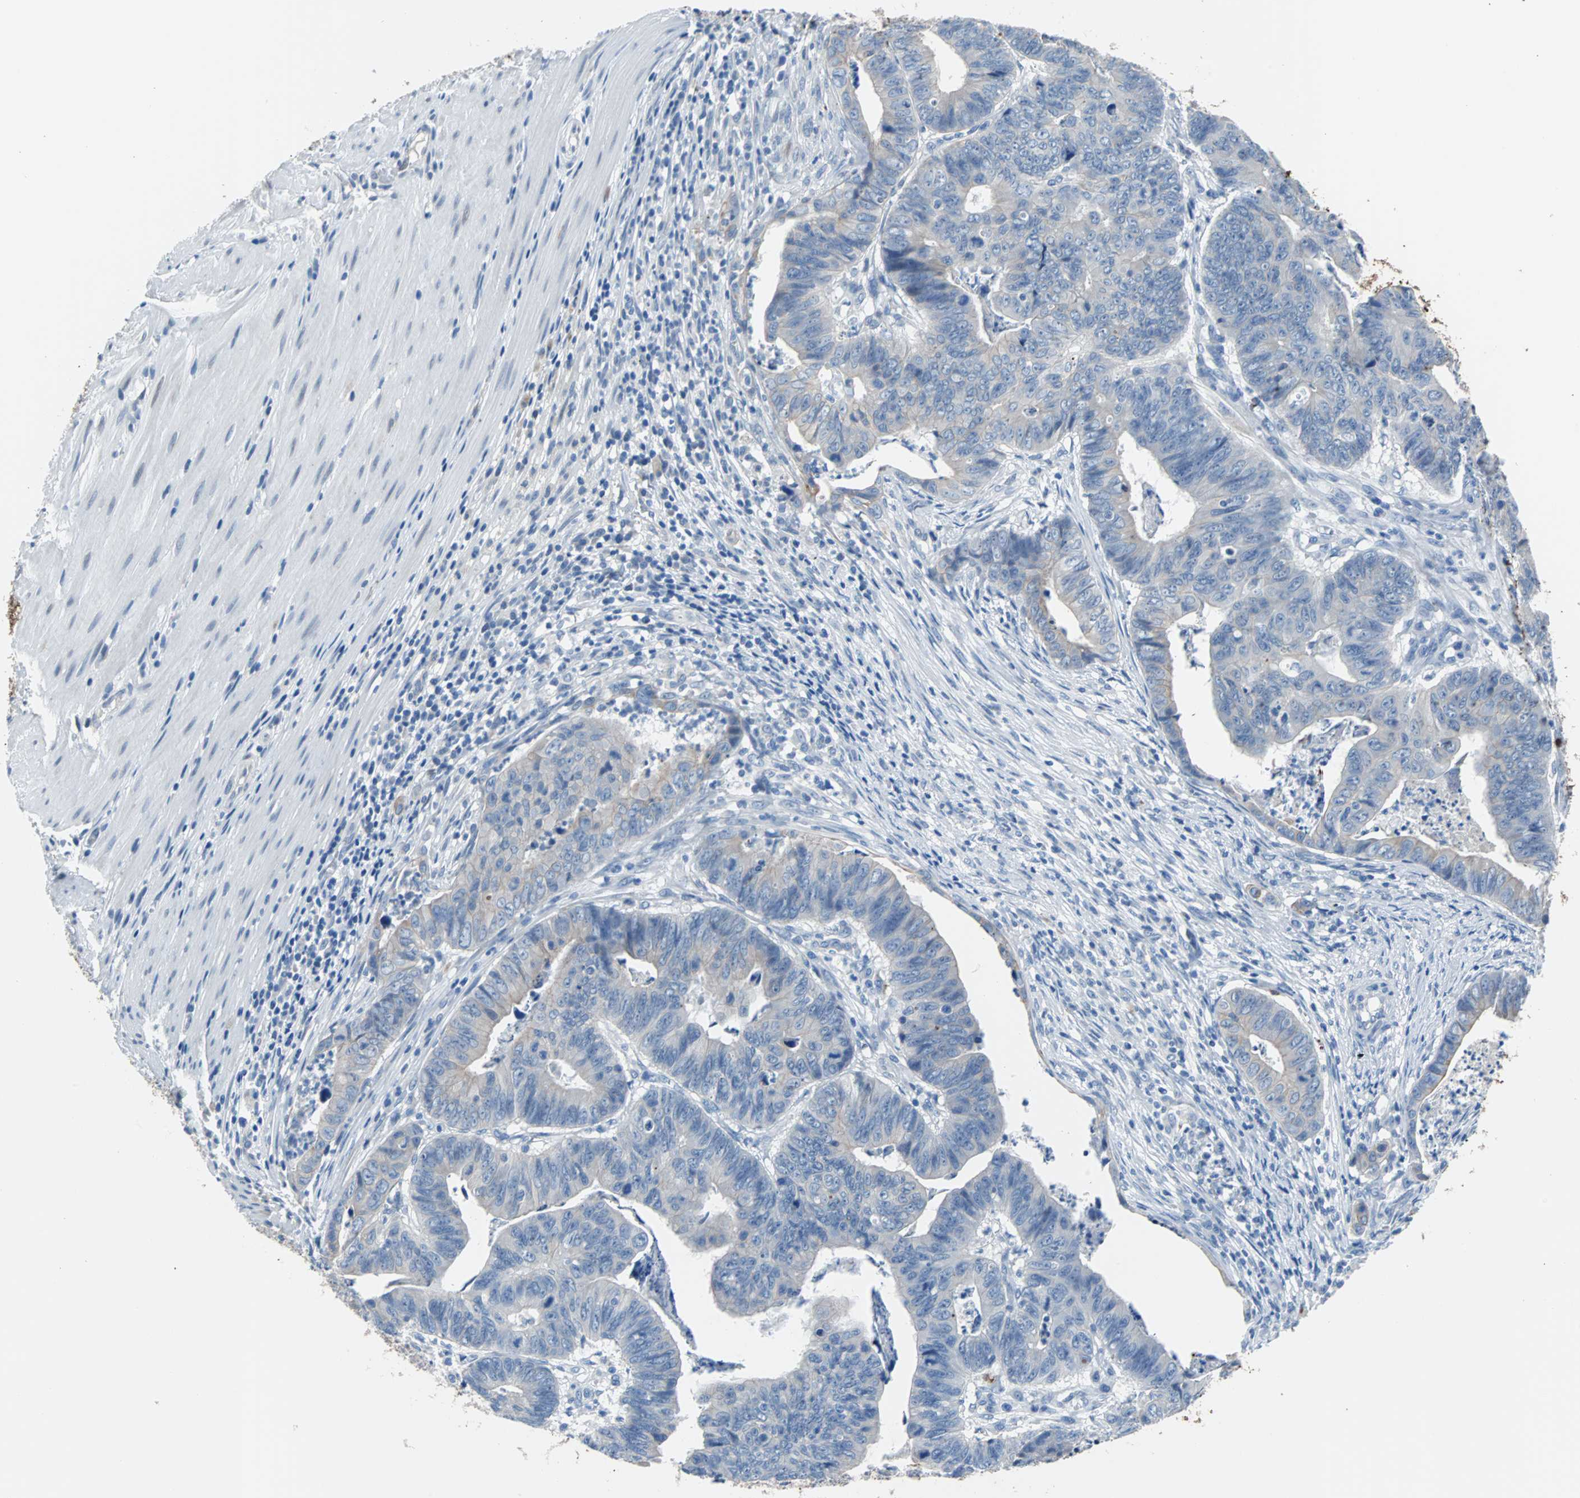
{"staining": {"intensity": "weak", "quantity": ">75%", "location": "cytoplasmic/membranous"}, "tissue": "stomach cancer", "cell_type": "Tumor cells", "image_type": "cancer", "snomed": [{"axis": "morphology", "description": "Adenocarcinoma, NOS"}, {"axis": "topography", "description": "Stomach, lower"}], "caption": "Tumor cells exhibit low levels of weak cytoplasmic/membranous staining in about >75% of cells in human adenocarcinoma (stomach).", "gene": "KRT7", "patient": {"sex": "male", "age": 77}}